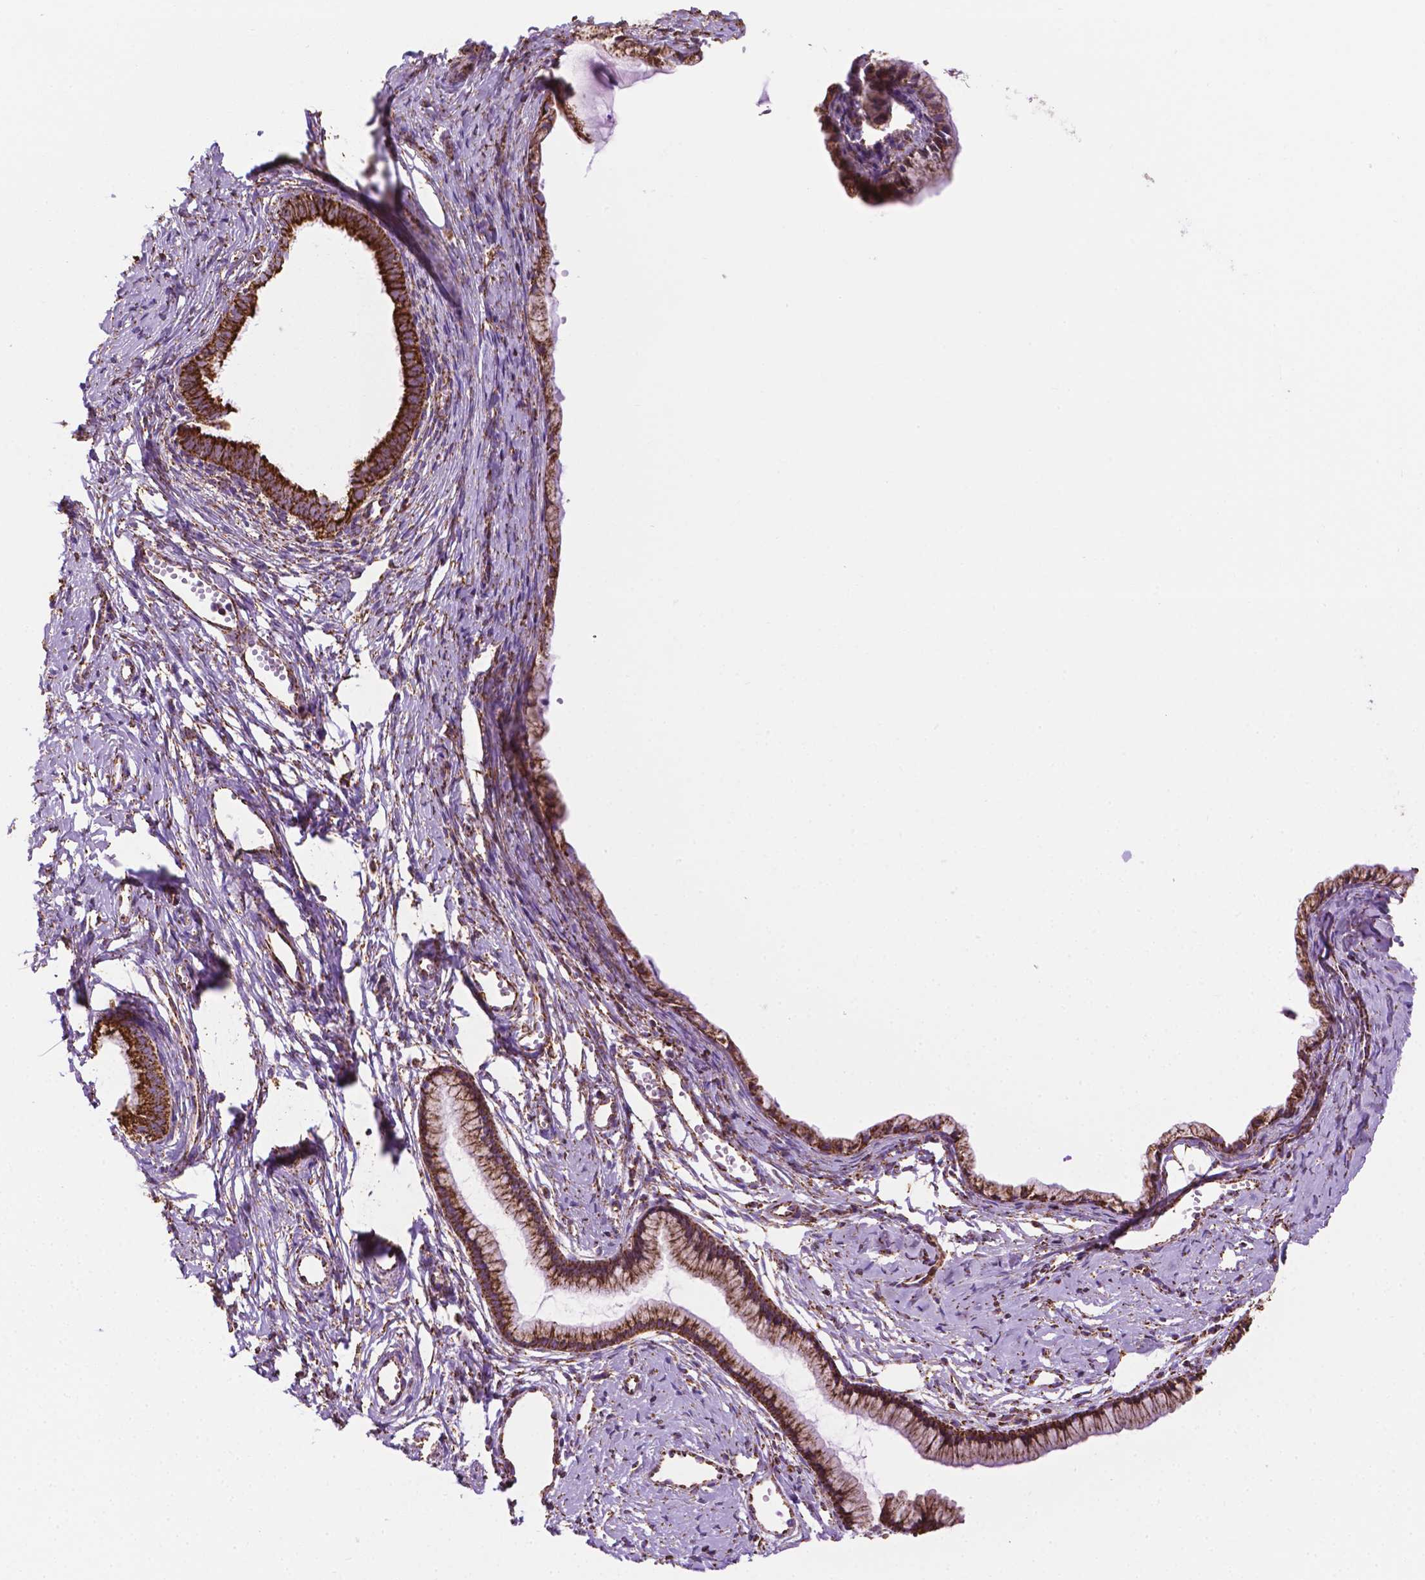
{"staining": {"intensity": "strong", "quantity": ">75%", "location": "cytoplasmic/membranous"}, "tissue": "cervix", "cell_type": "Glandular cells", "image_type": "normal", "snomed": [{"axis": "morphology", "description": "Normal tissue, NOS"}, {"axis": "topography", "description": "Cervix"}], "caption": "A high-resolution micrograph shows IHC staining of benign cervix, which shows strong cytoplasmic/membranous positivity in approximately >75% of glandular cells. (DAB (3,3'-diaminobenzidine) IHC with brightfield microscopy, high magnification).", "gene": "RMDN3", "patient": {"sex": "female", "age": 40}}